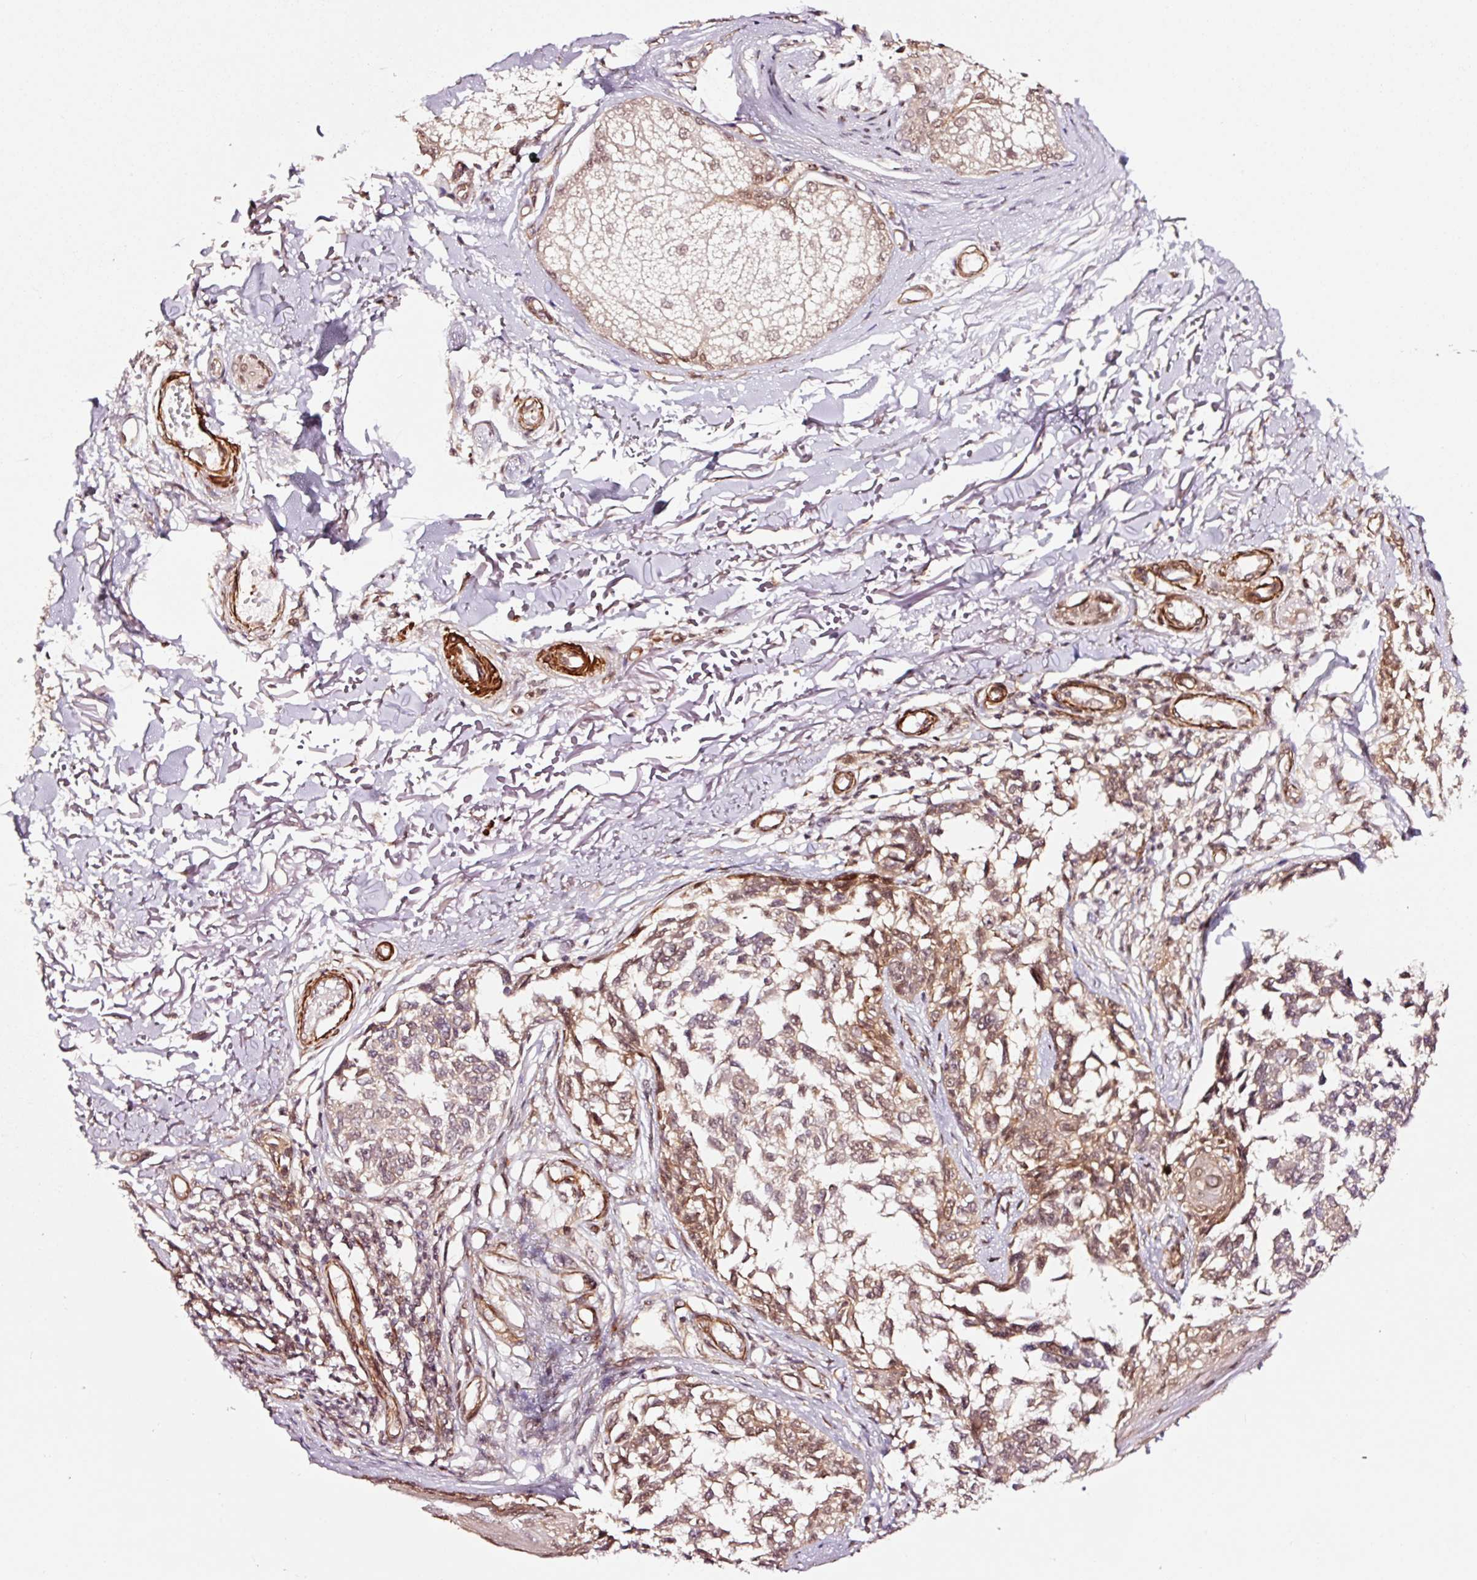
{"staining": {"intensity": "weak", "quantity": "25%-75%", "location": "cytoplasmic/membranous,nuclear"}, "tissue": "melanoma", "cell_type": "Tumor cells", "image_type": "cancer", "snomed": [{"axis": "morphology", "description": "Malignant melanoma, NOS"}, {"axis": "topography", "description": "Skin"}], "caption": "Malignant melanoma stained with DAB (3,3'-diaminobenzidine) IHC reveals low levels of weak cytoplasmic/membranous and nuclear positivity in approximately 25%-75% of tumor cells.", "gene": "TPM1", "patient": {"sex": "male", "age": 73}}